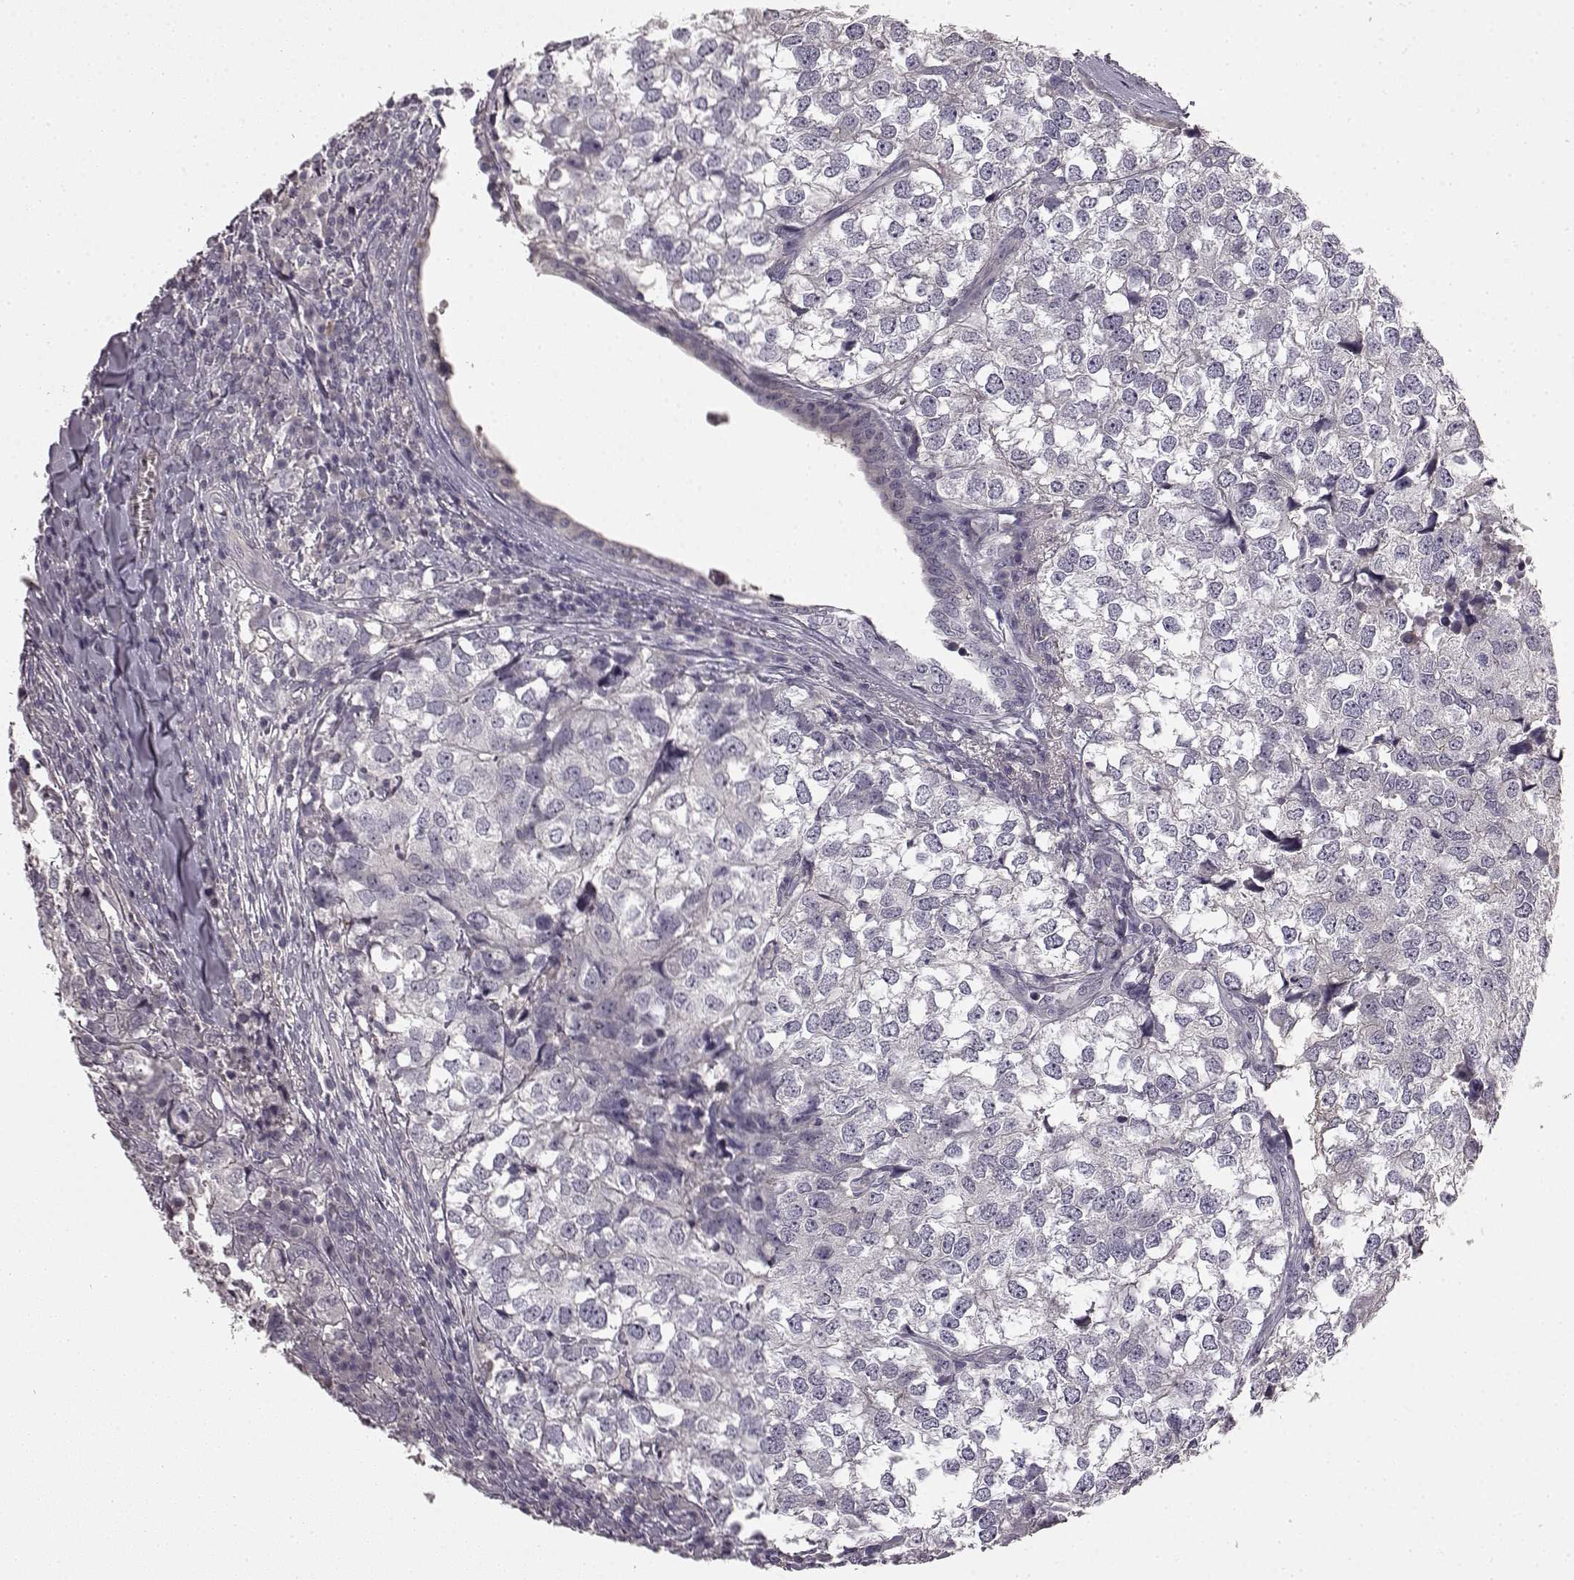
{"staining": {"intensity": "negative", "quantity": "none", "location": "none"}, "tissue": "breast cancer", "cell_type": "Tumor cells", "image_type": "cancer", "snomed": [{"axis": "morphology", "description": "Duct carcinoma"}, {"axis": "topography", "description": "Breast"}], "caption": "High magnification brightfield microscopy of breast cancer (invasive ductal carcinoma) stained with DAB (brown) and counterstained with hematoxylin (blue): tumor cells show no significant positivity. The staining was performed using DAB (3,3'-diaminobenzidine) to visualize the protein expression in brown, while the nuclei were stained in blue with hematoxylin (Magnification: 20x).", "gene": "KRT85", "patient": {"sex": "female", "age": 30}}